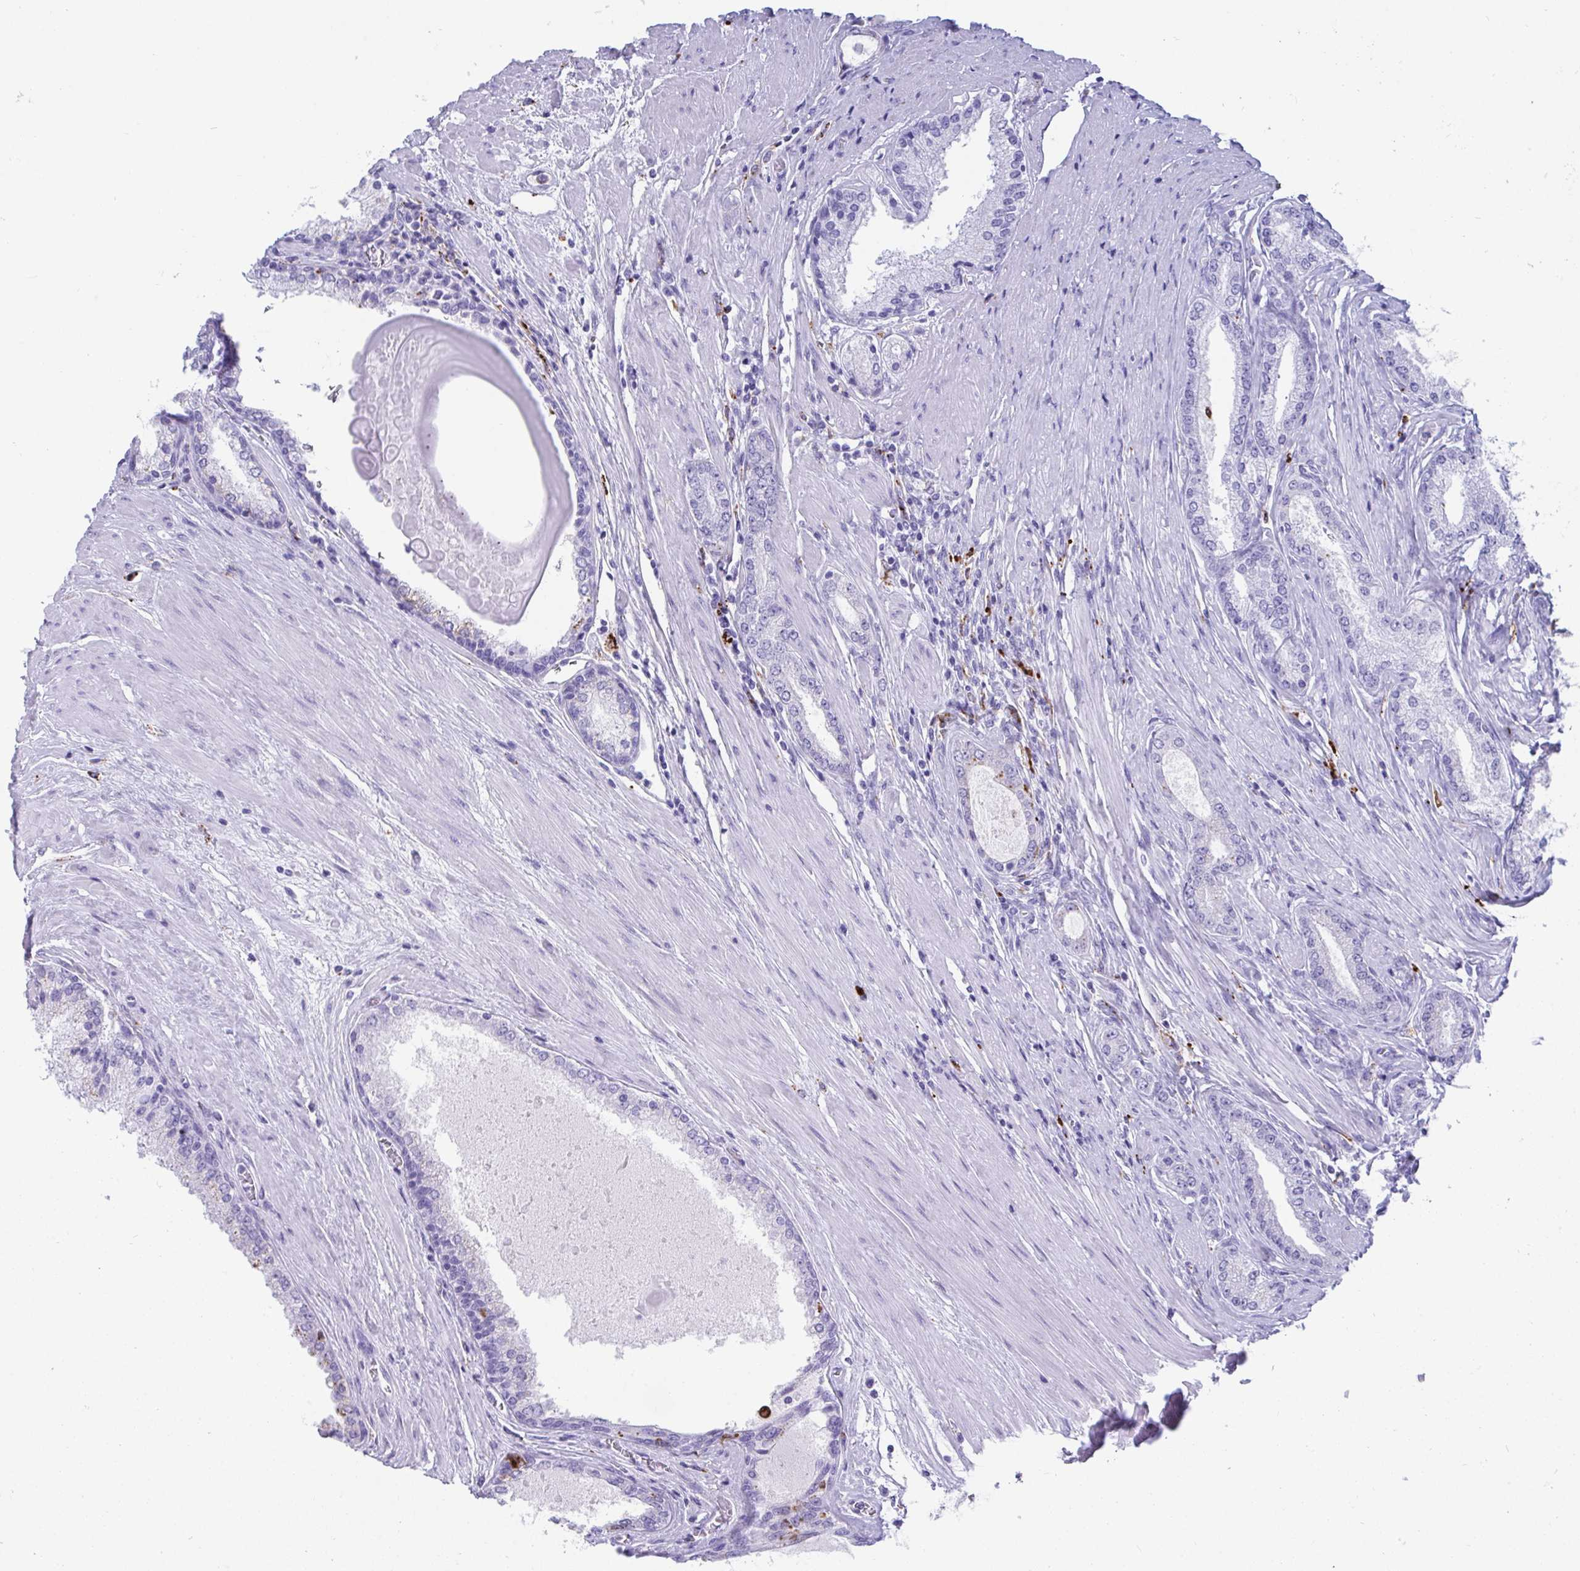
{"staining": {"intensity": "negative", "quantity": "none", "location": "none"}, "tissue": "prostate cancer", "cell_type": "Tumor cells", "image_type": "cancer", "snomed": [{"axis": "morphology", "description": "Adenocarcinoma, High grade"}, {"axis": "topography", "description": "Prostate"}], "caption": "A high-resolution photomicrograph shows IHC staining of prostate cancer, which displays no significant positivity in tumor cells.", "gene": "CPVL", "patient": {"sex": "male", "age": 67}}